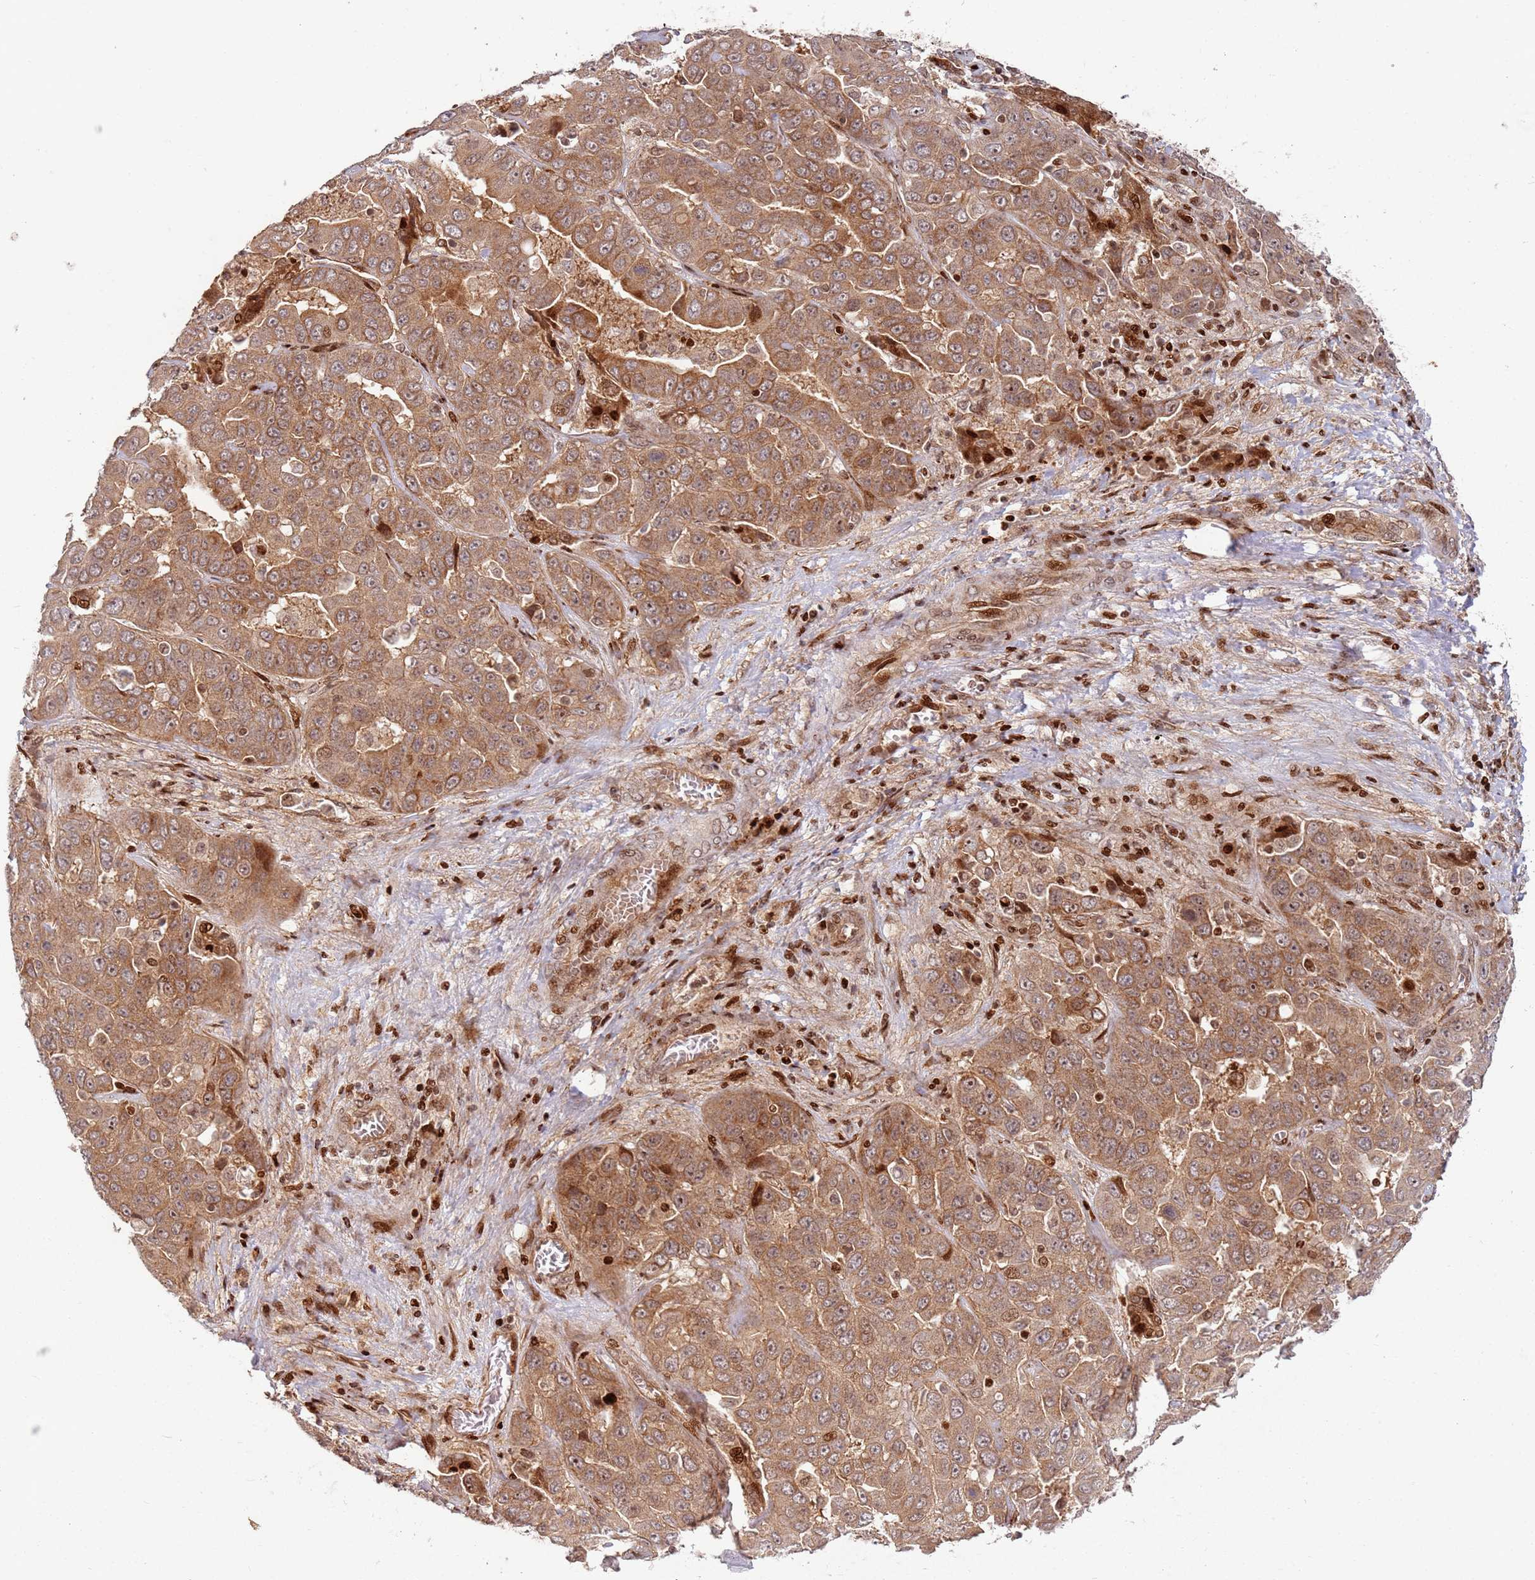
{"staining": {"intensity": "moderate", "quantity": ">75%", "location": "cytoplasmic/membranous,nuclear"}, "tissue": "liver cancer", "cell_type": "Tumor cells", "image_type": "cancer", "snomed": [{"axis": "morphology", "description": "Cholangiocarcinoma"}, {"axis": "topography", "description": "Liver"}], "caption": "Liver cholangiocarcinoma tissue exhibits moderate cytoplasmic/membranous and nuclear staining in approximately >75% of tumor cells", "gene": "TMEM233", "patient": {"sex": "female", "age": 52}}